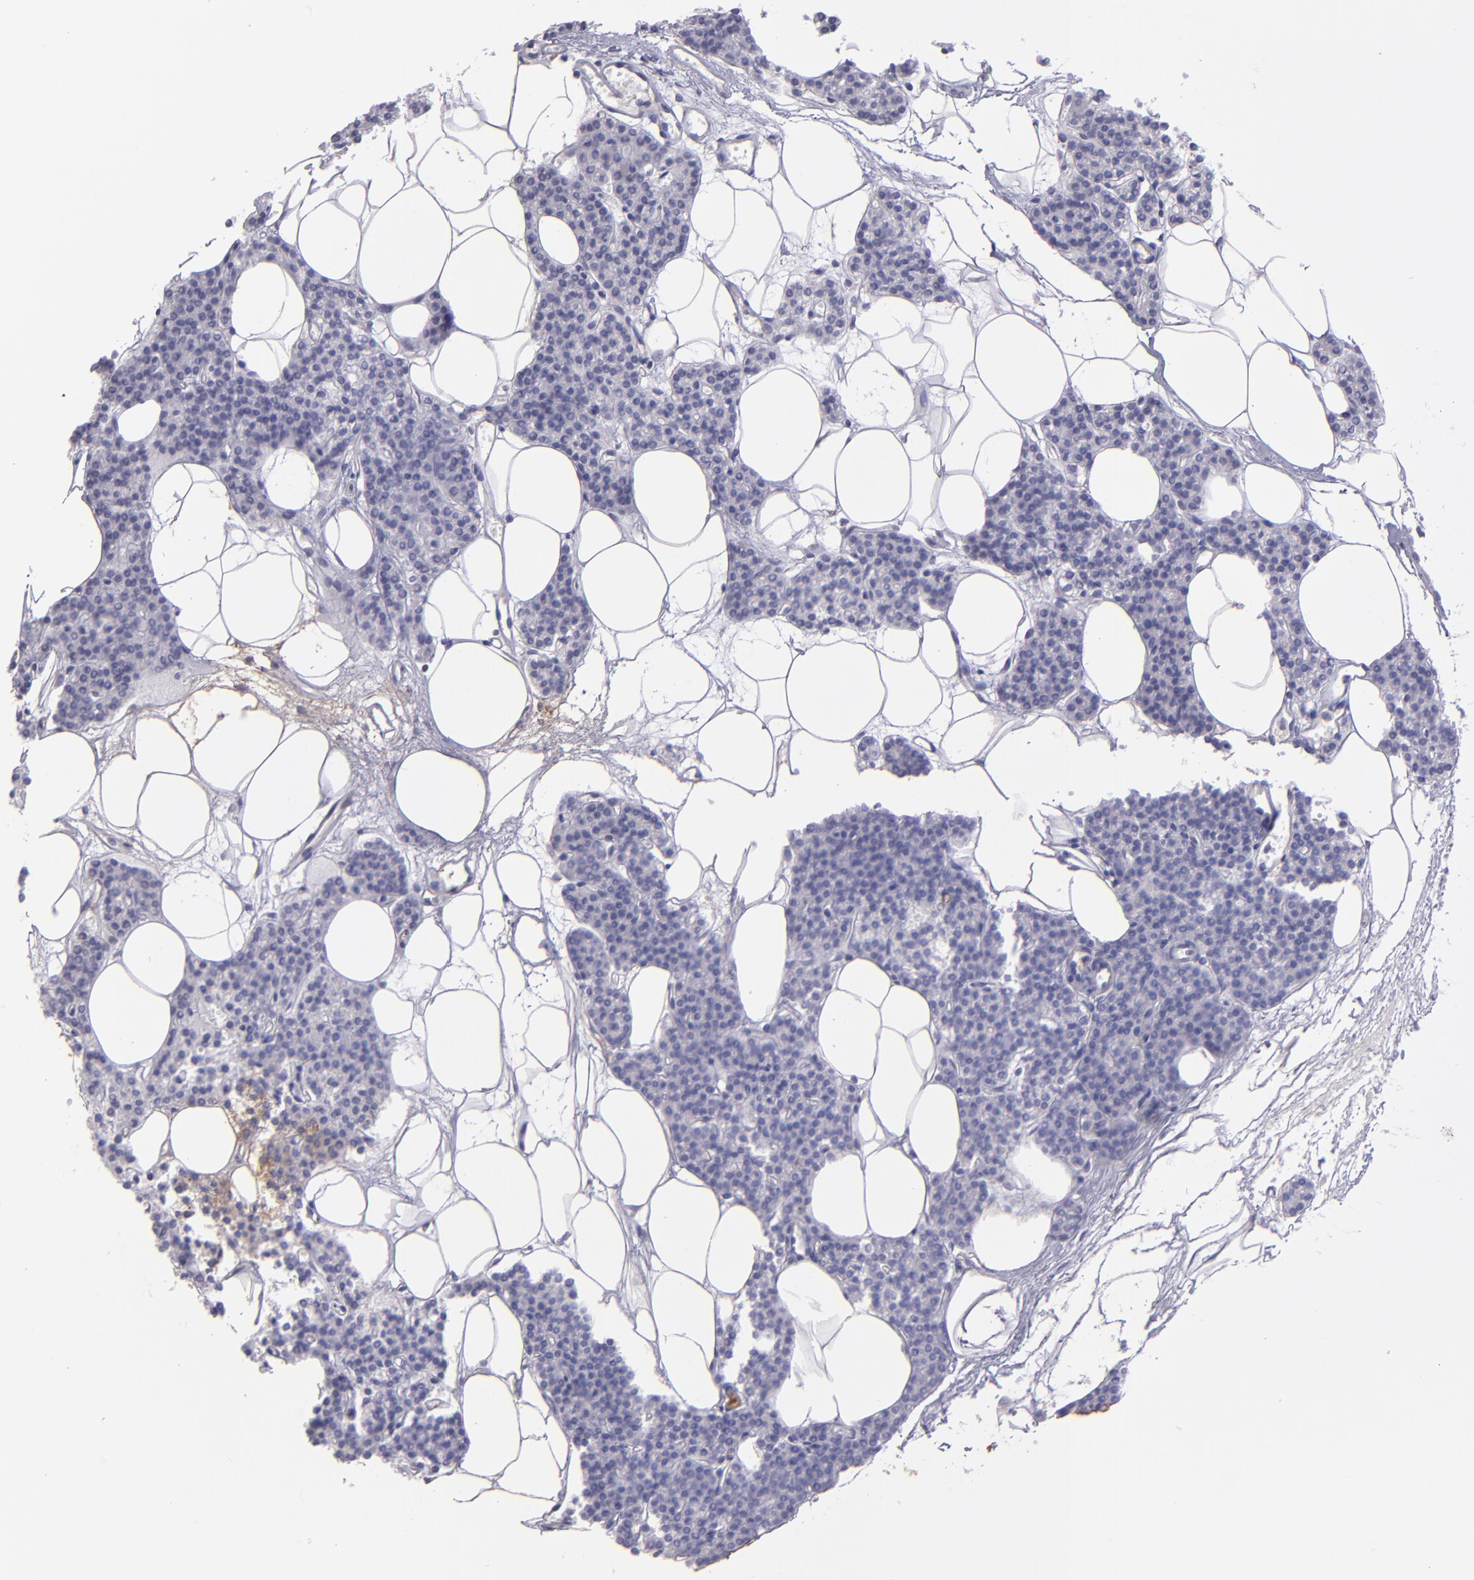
{"staining": {"intensity": "negative", "quantity": "none", "location": "none"}, "tissue": "parathyroid gland", "cell_type": "Glandular cells", "image_type": "normal", "snomed": [{"axis": "morphology", "description": "Normal tissue, NOS"}, {"axis": "topography", "description": "Parathyroid gland"}], "caption": "Immunohistochemistry image of normal human parathyroid gland stained for a protein (brown), which displays no staining in glandular cells.", "gene": "TG", "patient": {"sex": "male", "age": 24}}